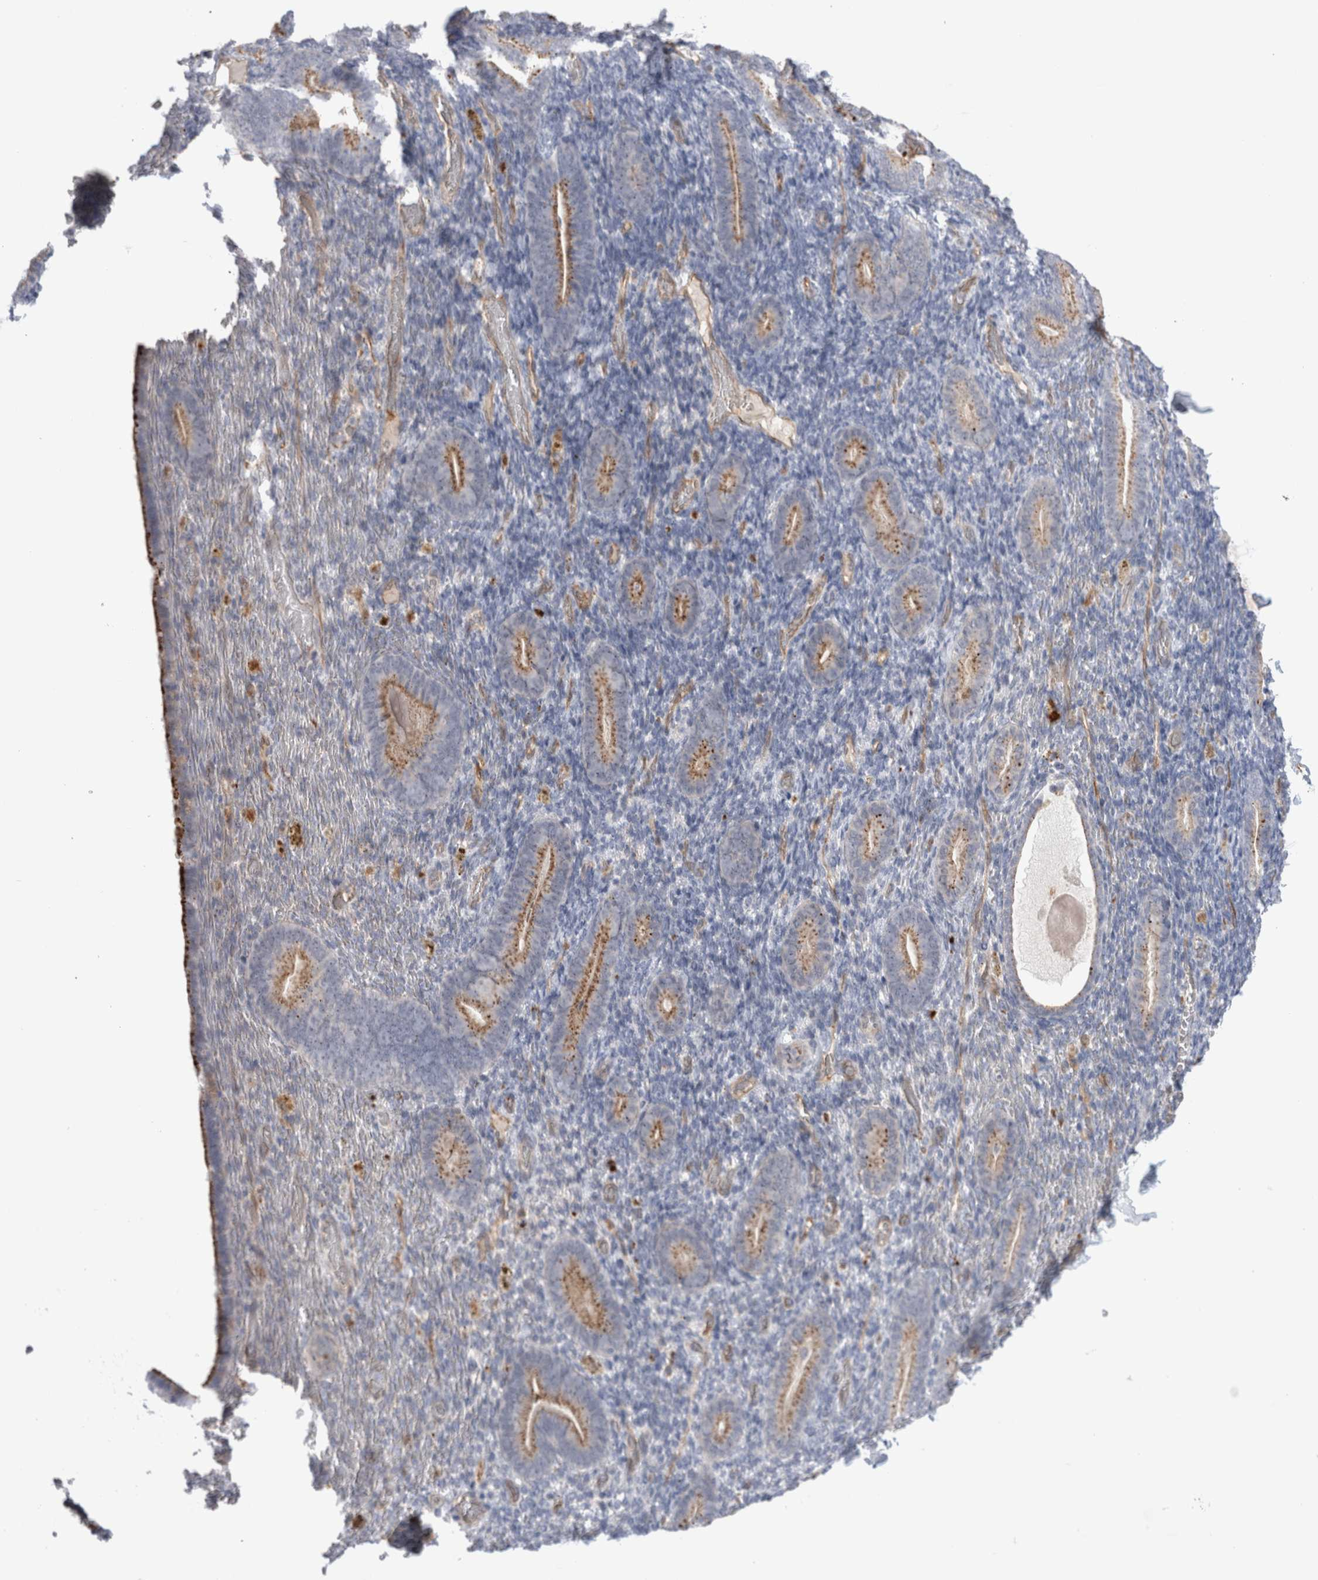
{"staining": {"intensity": "negative", "quantity": "none", "location": "none"}, "tissue": "endometrium", "cell_type": "Cells in endometrial stroma", "image_type": "normal", "snomed": [{"axis": "morphology", "description": "Normal tissue, NOS"}, {"axis": "topography", "description": "Endometrium"}], "caption": "High power microscopy photomicrograph of an immunohistochemistry (IHC) histopathology image of benign endometrium, revealing no significant positivity in cells in endometrial stroma.", "gene": "ANKMY1", "patient": {"sex": "female", "age": 51}}